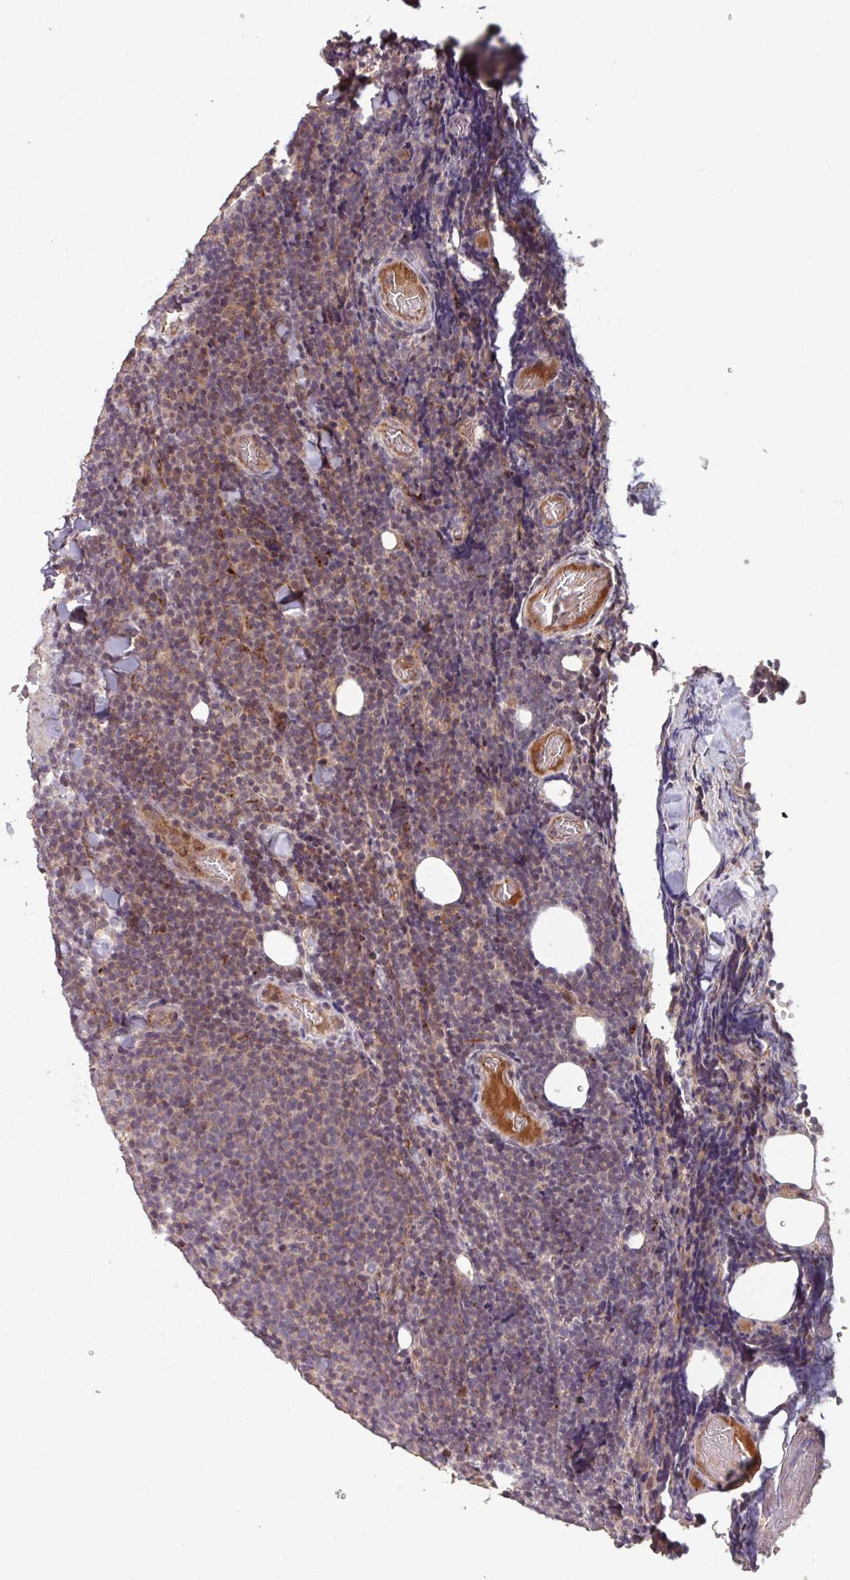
{"staining": {"intensity": "weak", "quantity": "<25%", "location": "cytoplasmic/membranous"}, "tissue": "lymphoma", "cell_type": "Tumor cells", "image_type": "cancer", "snomed": [{"axis": "morphology", "description": "Malignant lymphoma, non-Hodgkin's type, Low grade"}, {"axis": "topography", "description": "Lymph node"}], "caption": "Immunohistochemical staining of human malignant lymphoma, non-Hodgkin's type (low-grade) shows no significant expression in tumor cells.", "gene": "TMEM88", "patient": {"sex": "male", "age": 66}}